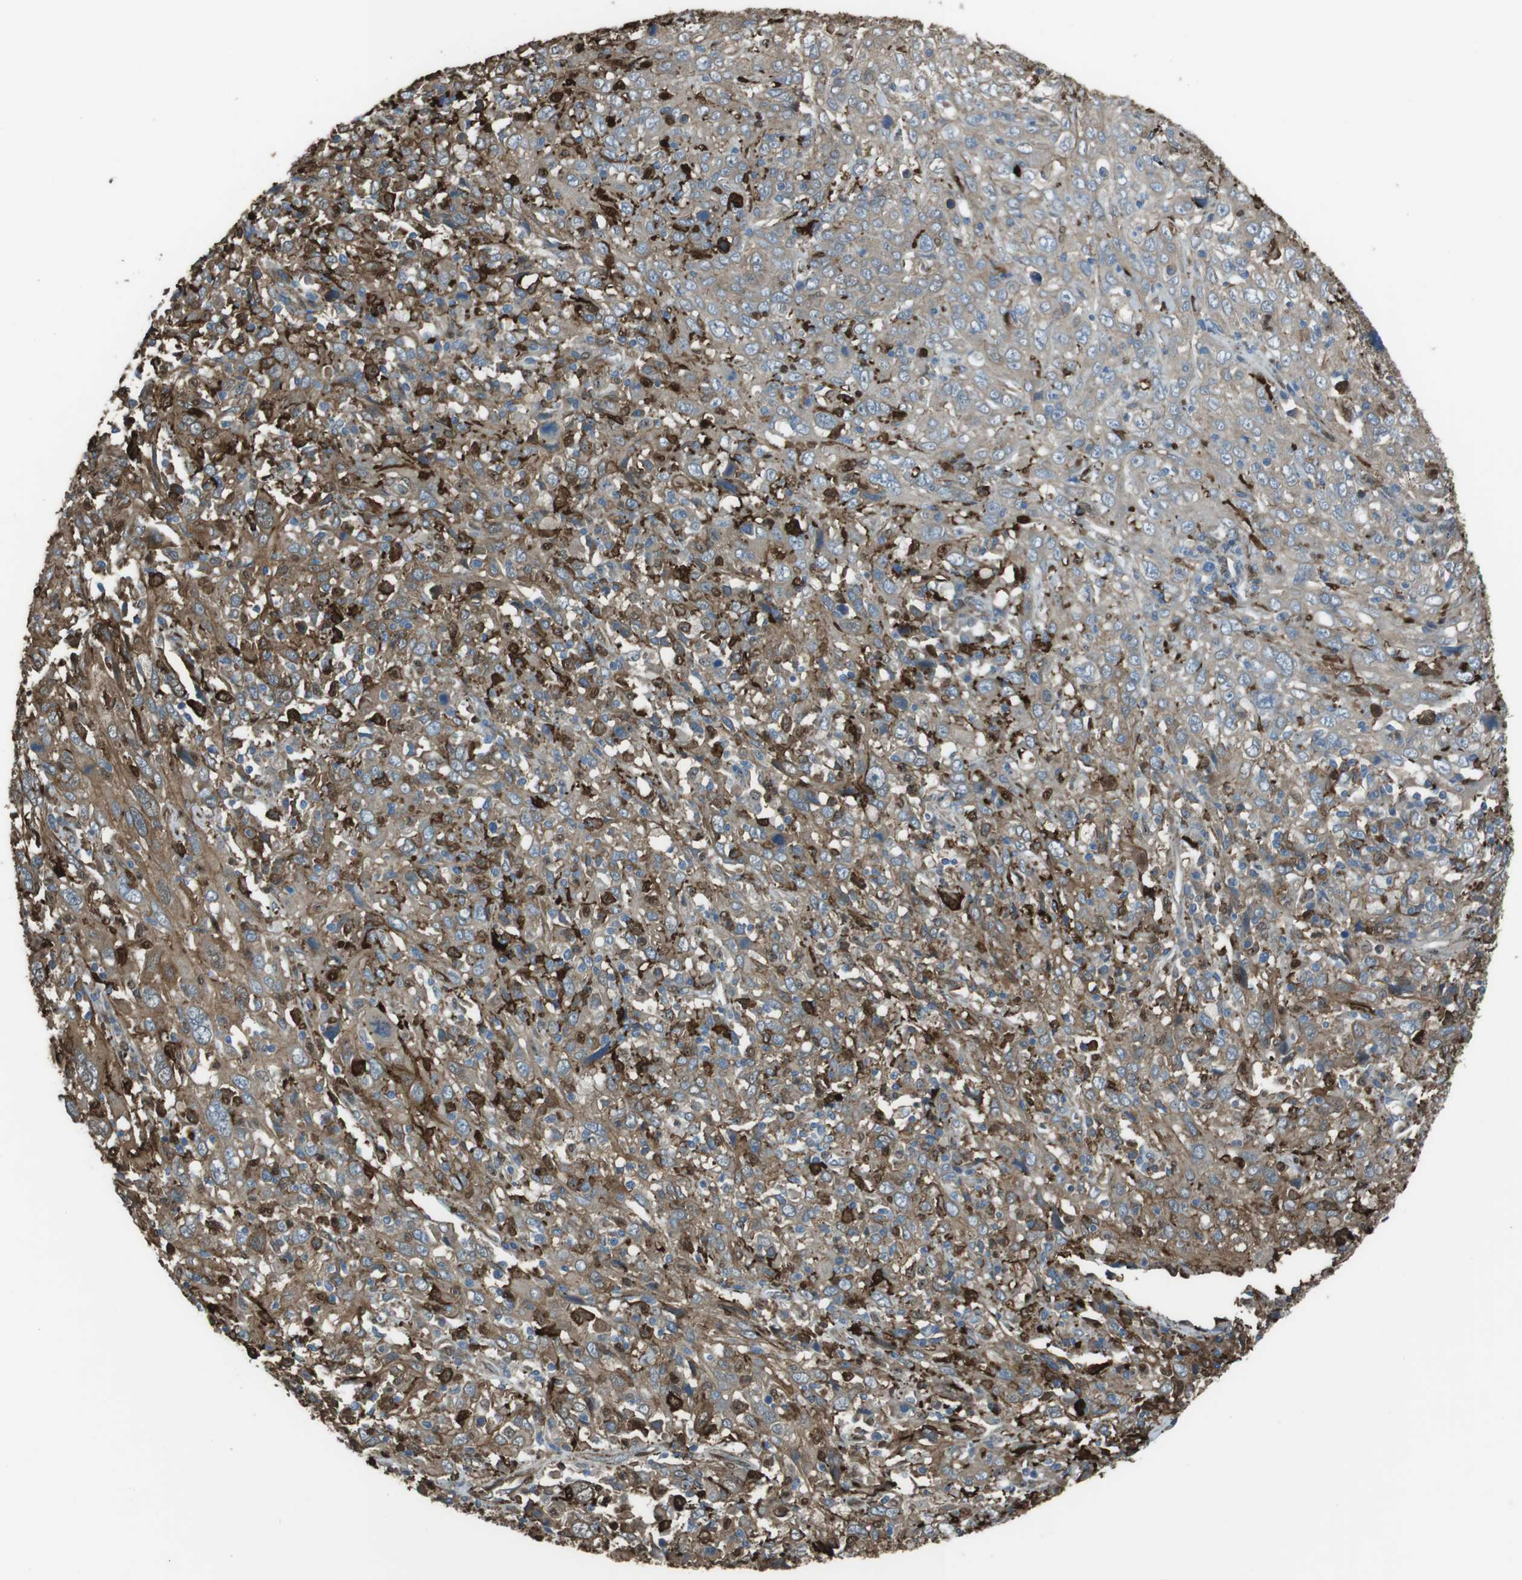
{"staining": {"intensity": "moderate", "quantity": ">75%", "location": "cytoplasmic/membranous"}, "tissue": "cervical cancer", "cell_type": "Tumor cells", "image_type": "cancer", "snomed": [{"axis": "morphology", "description": "Squamous cell carcinoma, NOS"}, {"axis": "topography", "description": "Cervix"}], "caption": "Immunohistochemical staining of human cervical cancer shows moderate cytoplasmic/membranous protein positivity in about >75% of tumor cells. The staining was performed using DAB (3,3'-diaminobenzidine) to visualize the protein expression in brown, while the nuclei were stained in blue with hematoxylin (Magnification: 20x).", "gene": "SFT2D1", "patient": {"sex": "female", "age": 46}}